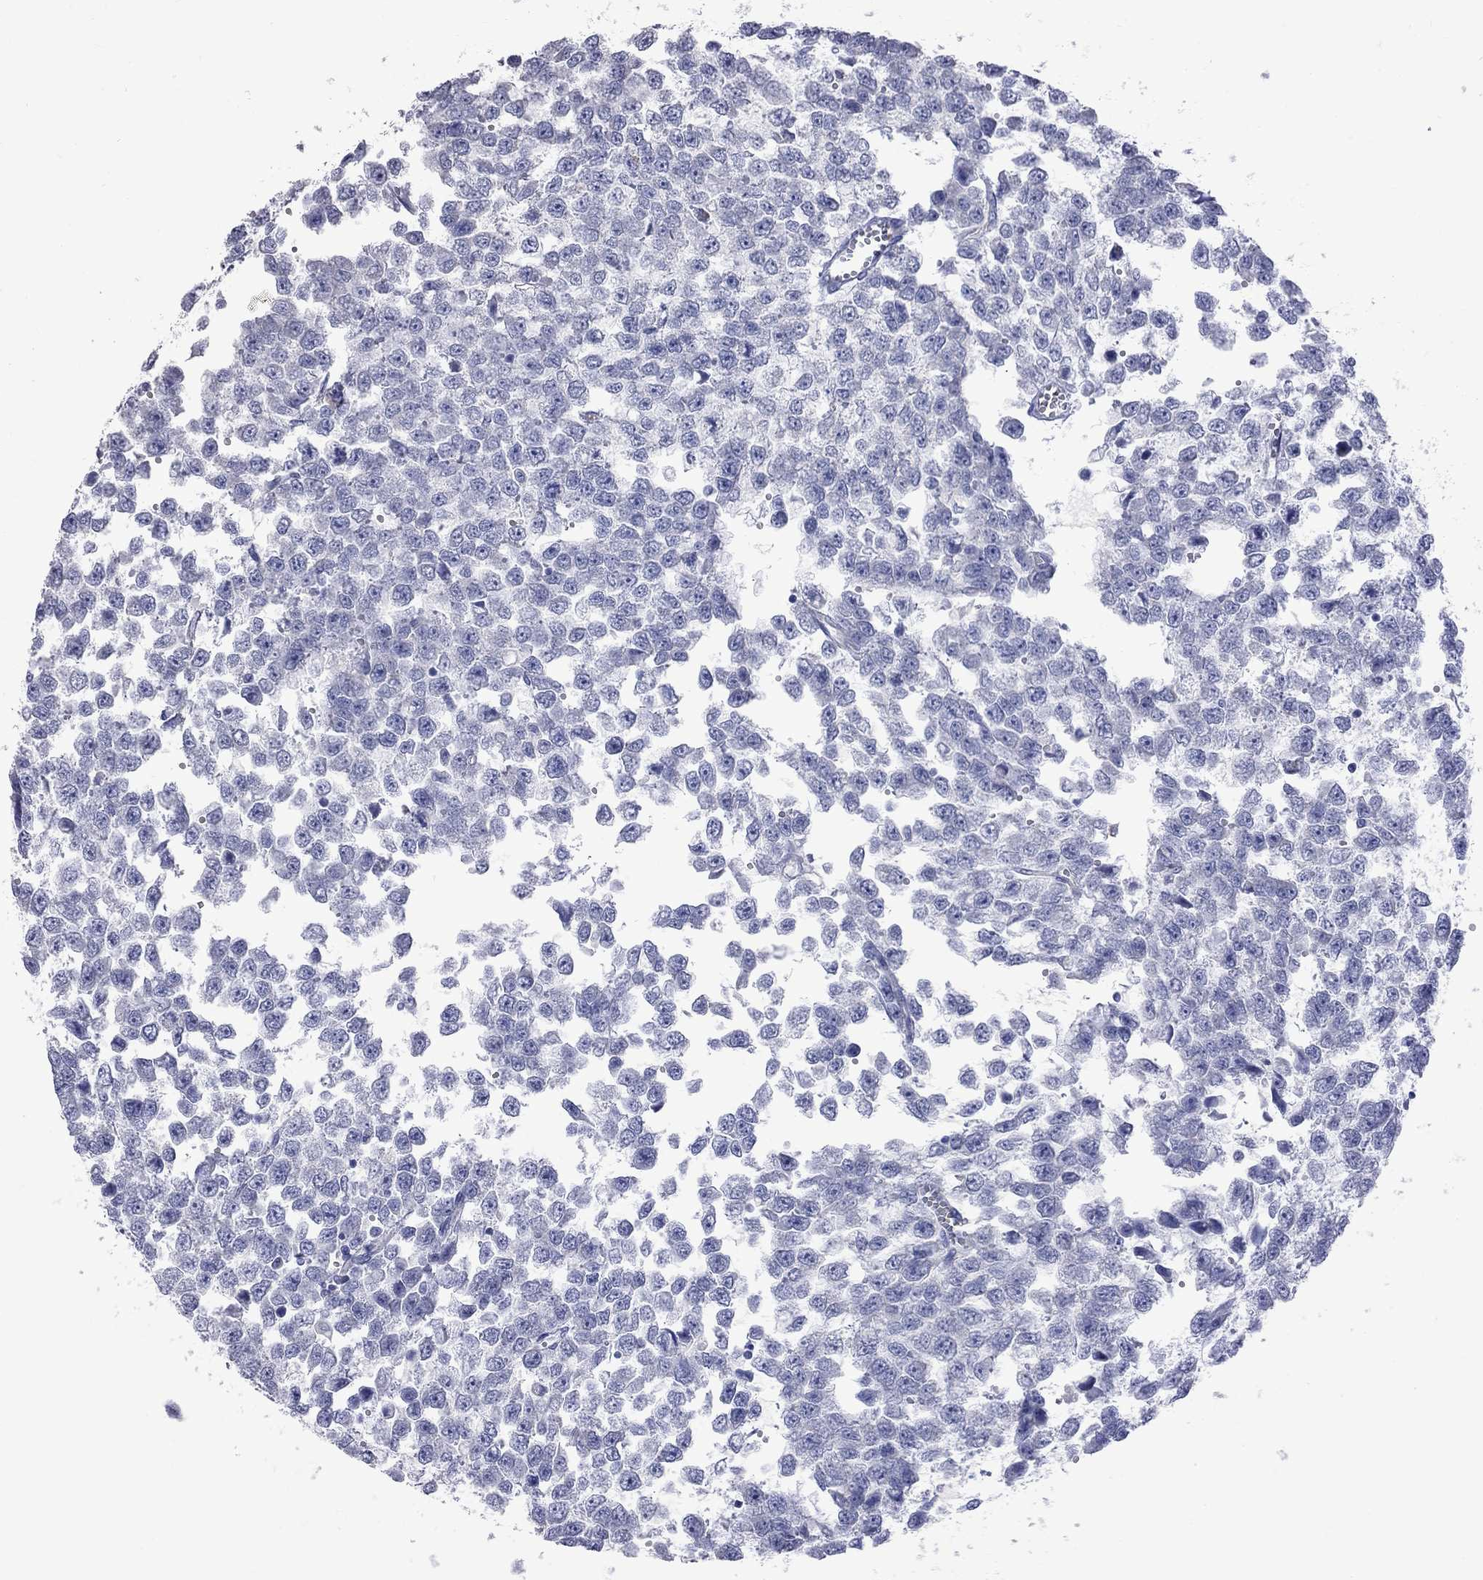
{"staining": {"intensity": "negative", "quantity": "none", "location": "none"}, "tissue": "testis cancer", "cell_type": "Tumor cells", "image_type": "cancer", "snomed": [{"axis": "morphology", "description": "Normal tissue, NOS"}, {"axis": "morphology", "description": "Seminoma, NOS"}, {"axis": "topography", "description": "Testis"}, {"axis": "topography", "description": "Epididymis"}], "caption": "Tumor cells are negative for protein expression in human testis cancer (seminoma).", "gene": "KCND2", "patient": {"sex": "male", "age": 34}}